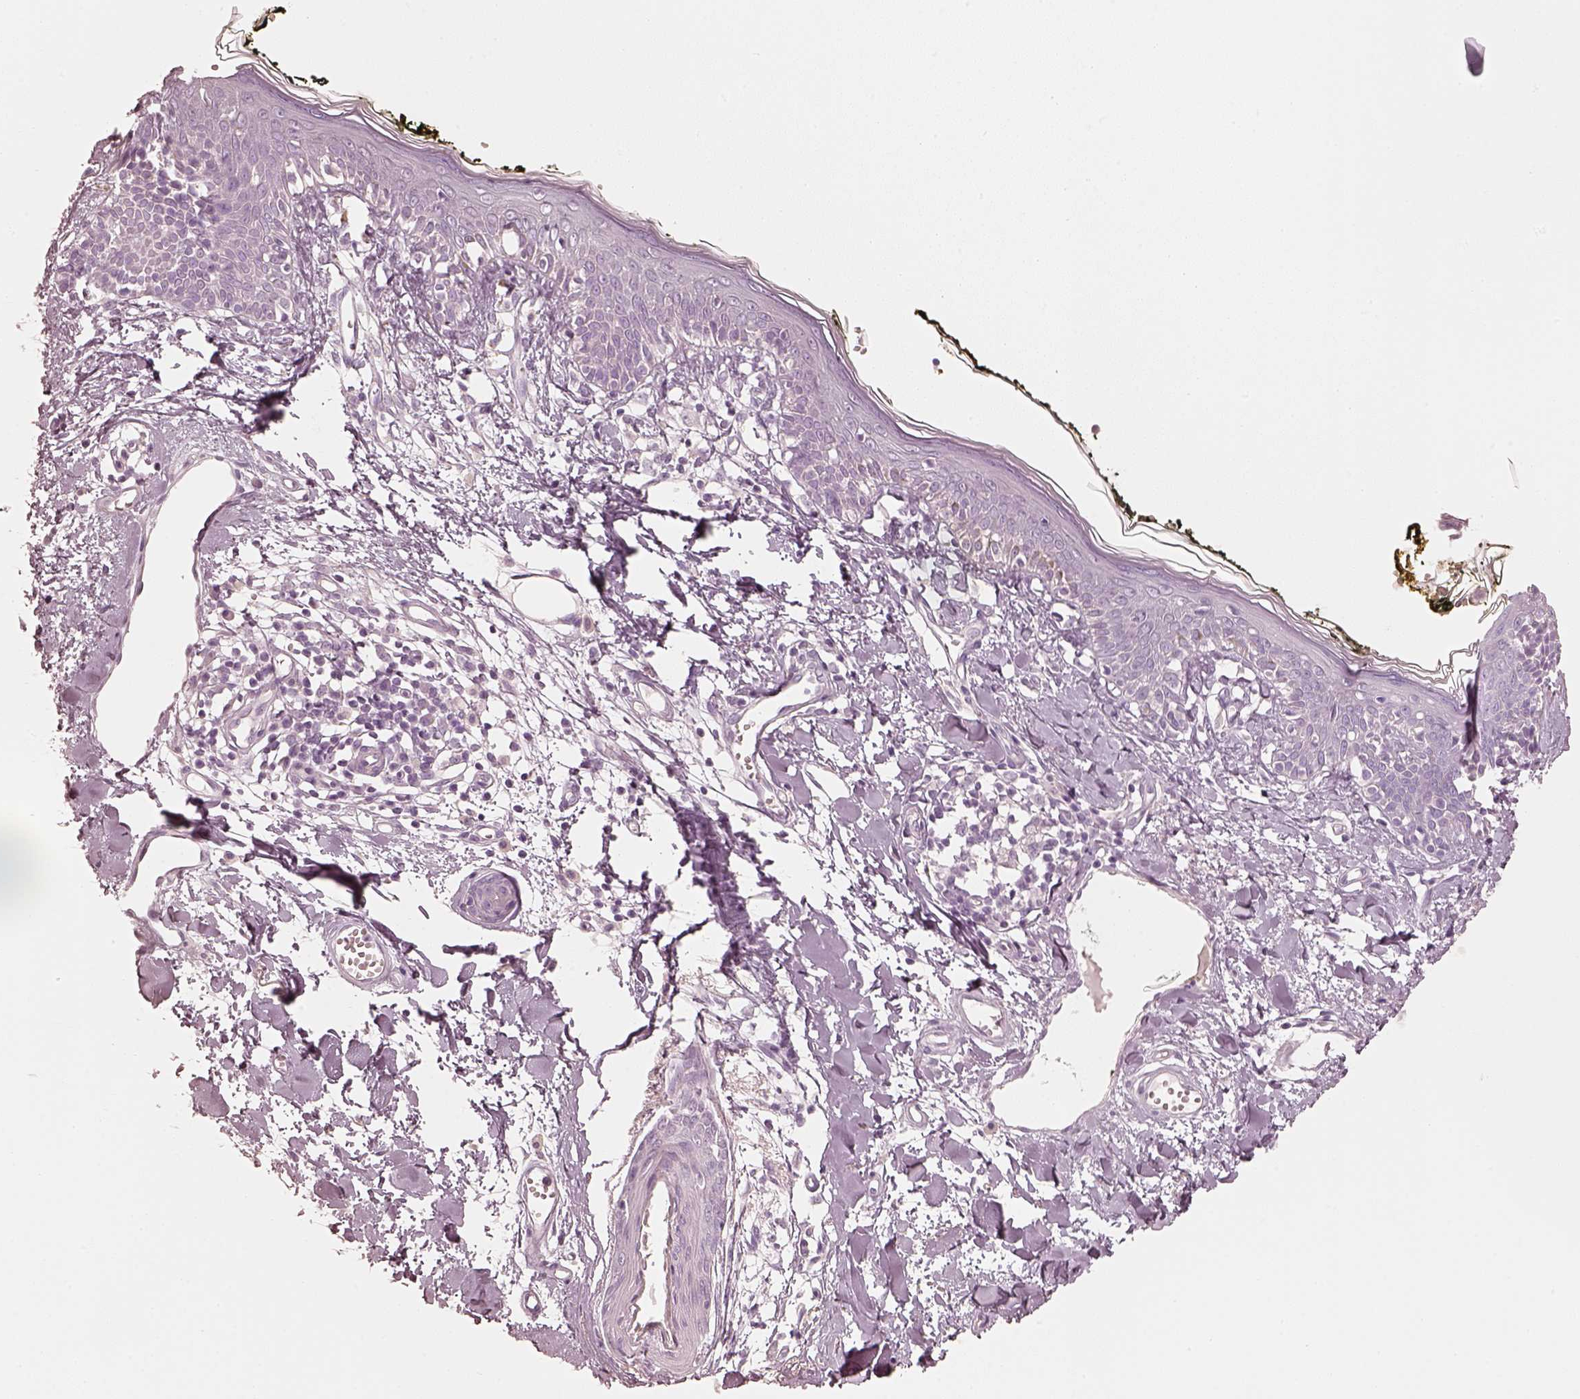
{"staining": {"intensity": "negative", "quantity": "none", "location": "none"}, "tissue": "skin", "cell_type": "Fibroblasts", "image_type": "normal", "snomed": [{"axis": "morphology", "description": "Normal tissue, NOS"}, {"axis": "topography", "description": "Skin"}], "caption": "The photomicrograph shows no significant positivity in fibroblasts of skin.", "gene": "R3HDML", "patient": {"sex": "male", "age": 76}}